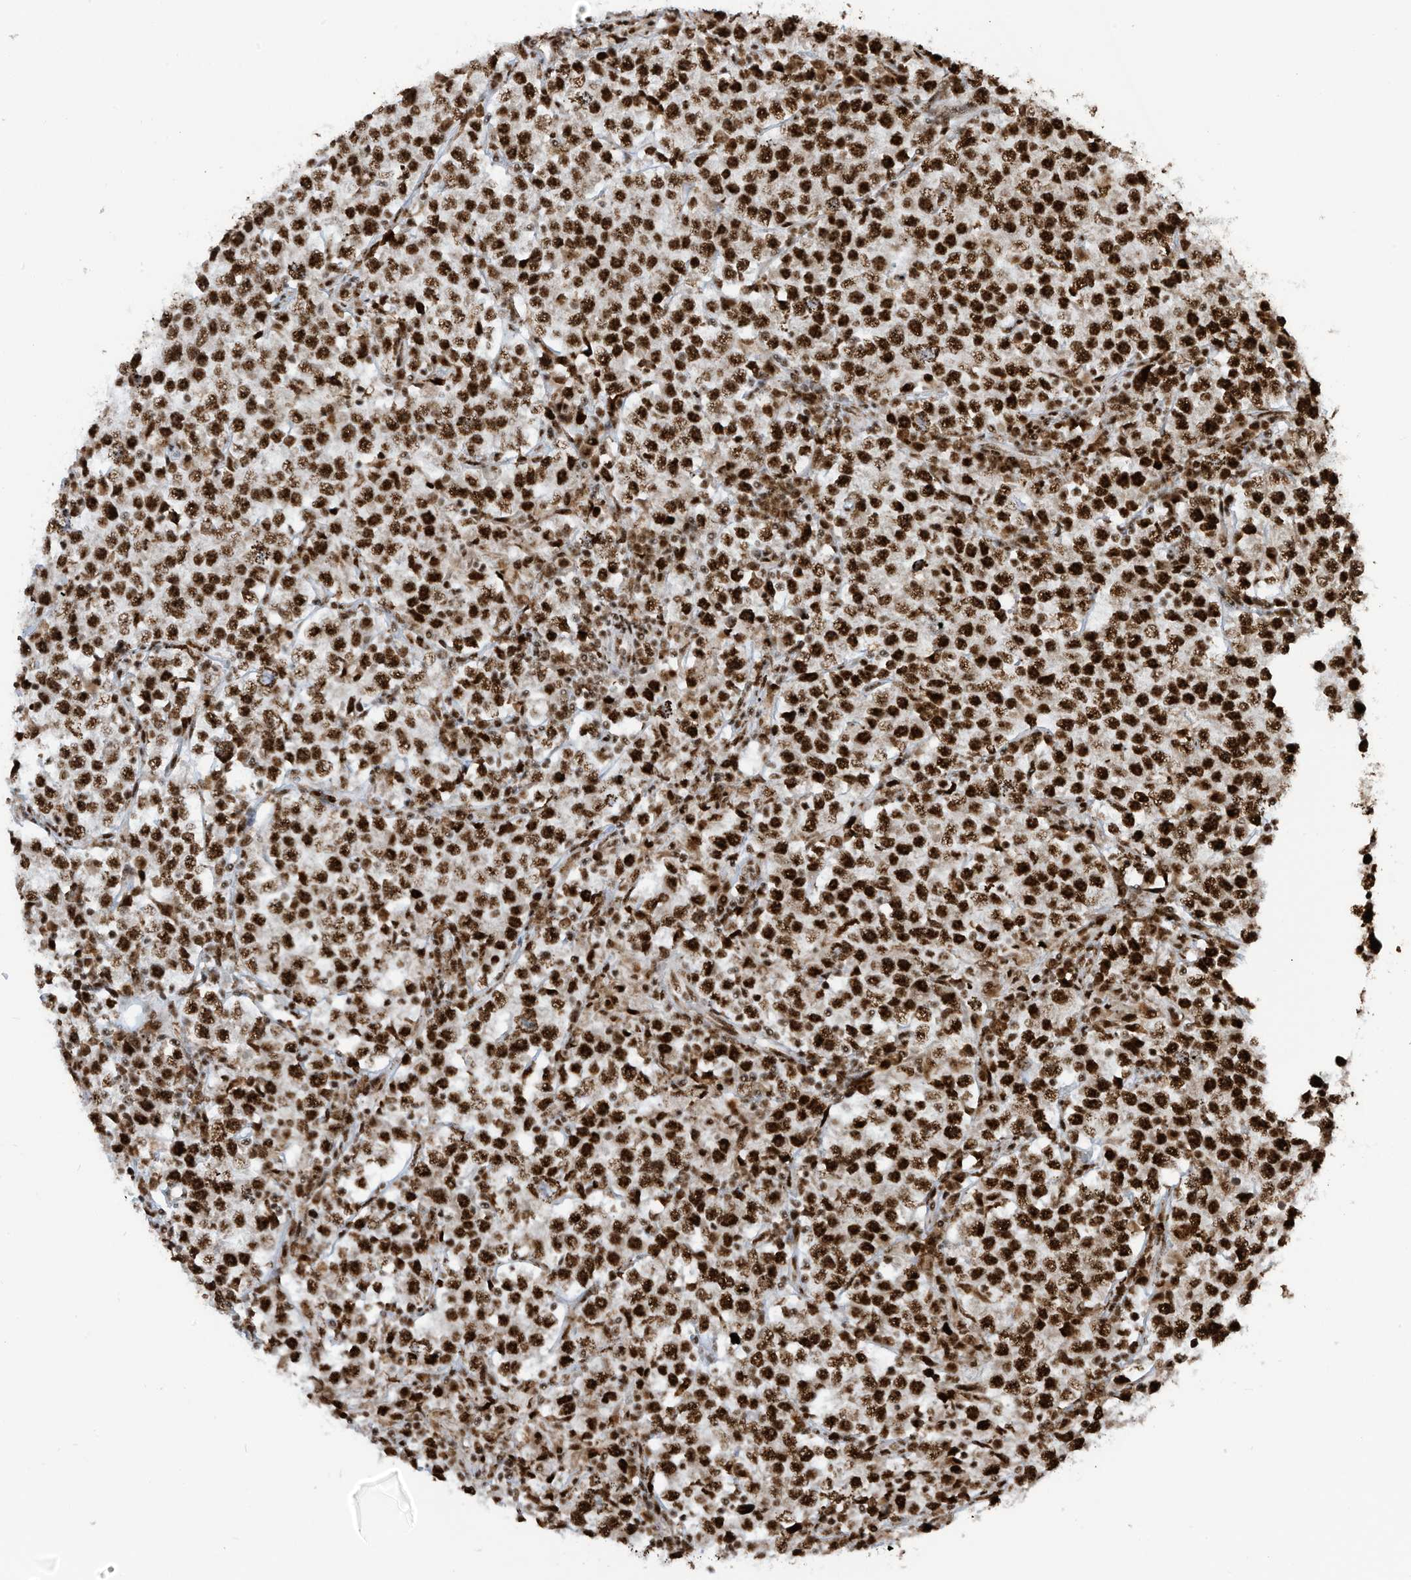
{"staining": {"intensity": "strong", "quantity": ">75%", "location": "nuclear"}, "tissue": "testis cancer", "cell_type": "Tumor cells", "image_type": "cancer", "snomed": [{"axis": "morphology", "description": "Normal tissue, NOS"}, {"axis": "morphology", "description": "Seminoma, NOS"}, {"axis": "topography", "description": "Testis"}], "caption": "Testis cancer tissue reveals strong nuclear positivity in about >75% of tumor cells, visualized by immunohistochemistry. The staining was performed using DAB (3,3'-diaminobenzidine) to visualize the protein expression in brown, while the nuclei were stained in blue with hematoxylin (Magnification: 20x).", "gene": "LBH", "patient": {"sex": "male", "age": 43}}